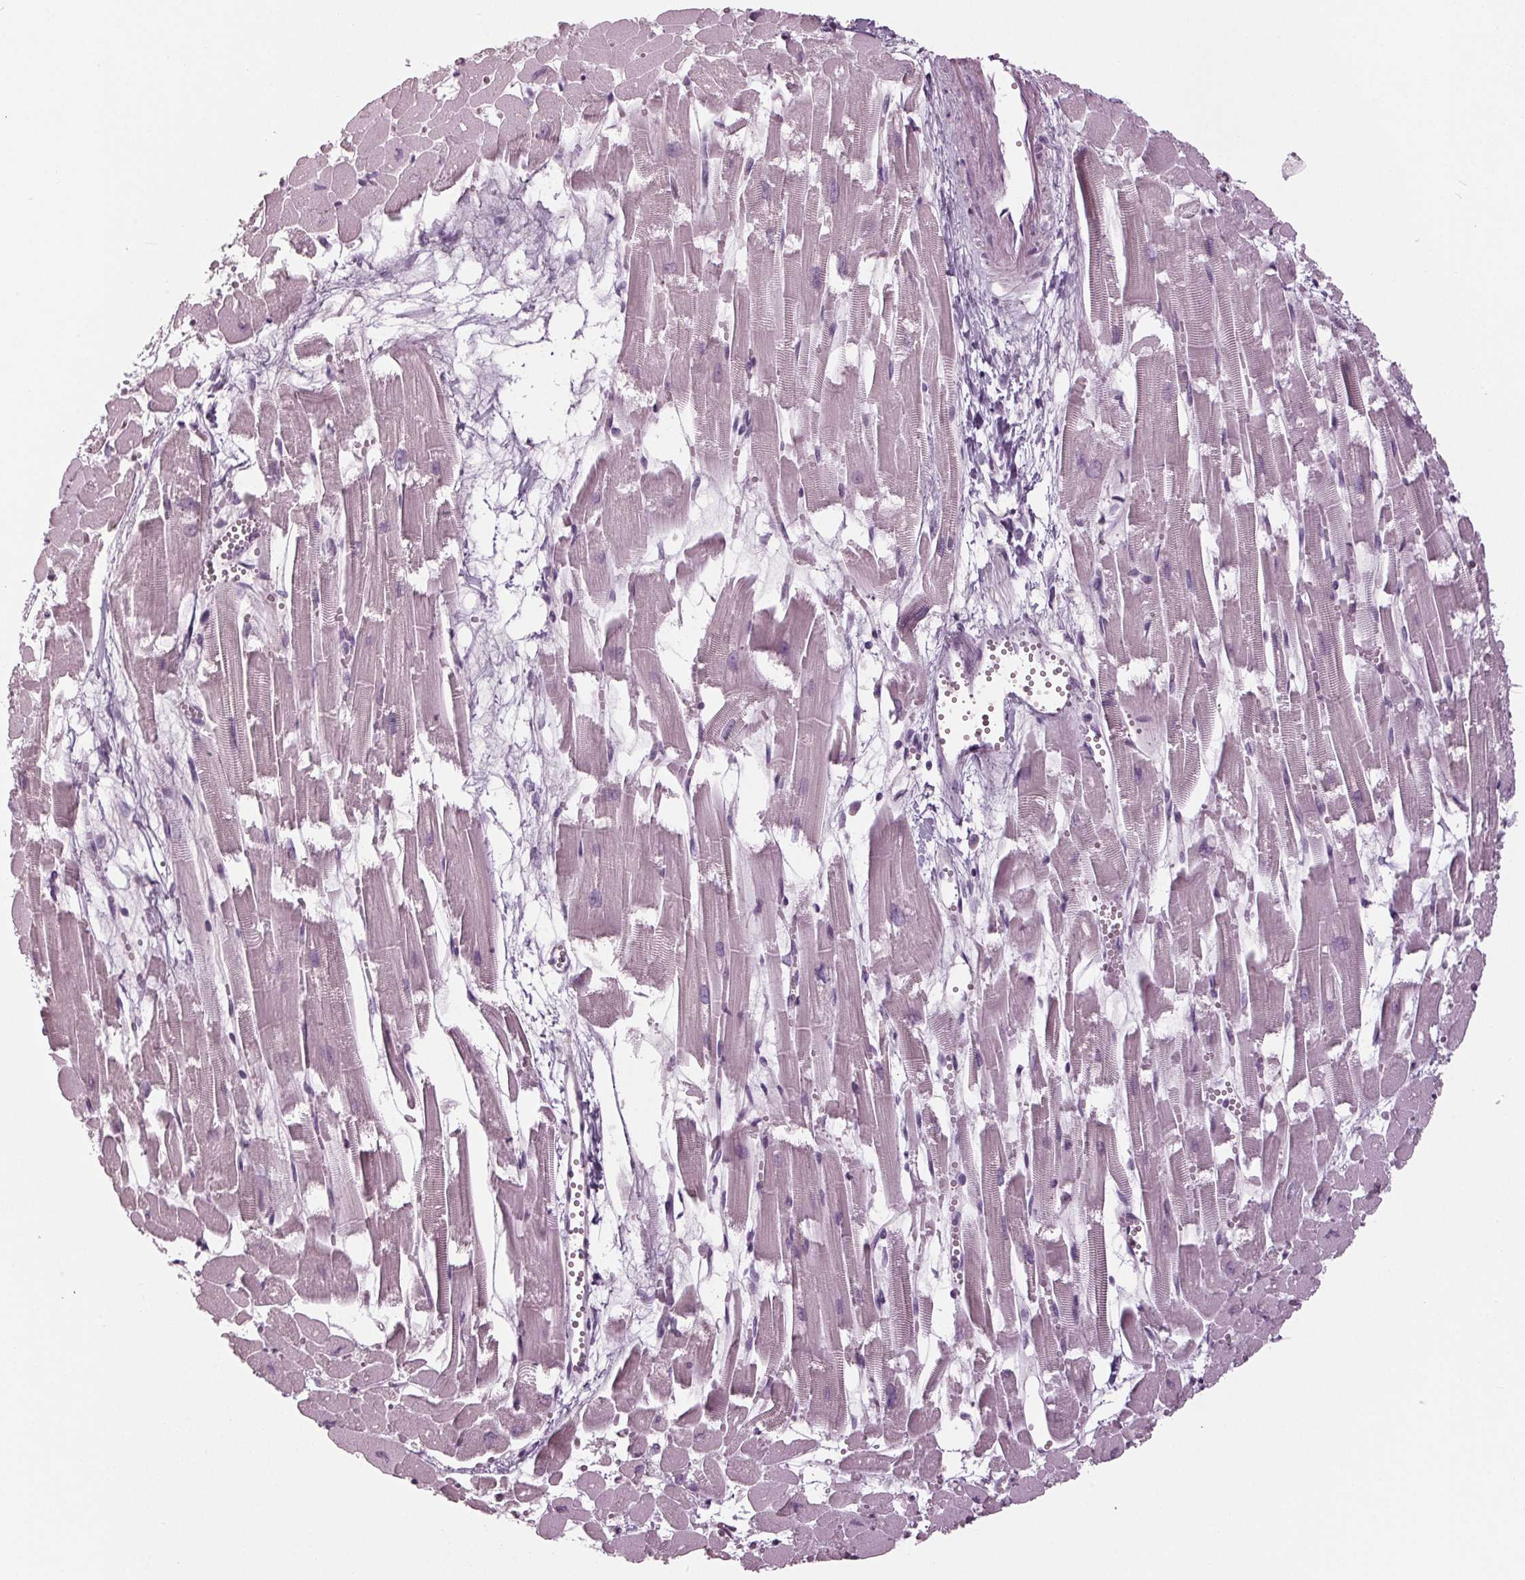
{"staining": {"intensity": "negative", "quantity": "none", "location": "none"}, "tissue": "heart muscle", "cell_type": "Cardiomyocytes", "image_type": "normal", "snomed": [{"axis": "morphology", "description": "Normal tissue, NOS"}, {"axis": "topography", "description": "Heart"}], "caption": "An IHC histopathology image of benign heart muscle is shown. There is no staining in cardiomyocytes of heart muscle.", "gene": "TNNC2", "patient": {"sex": "female", "age": 52}}